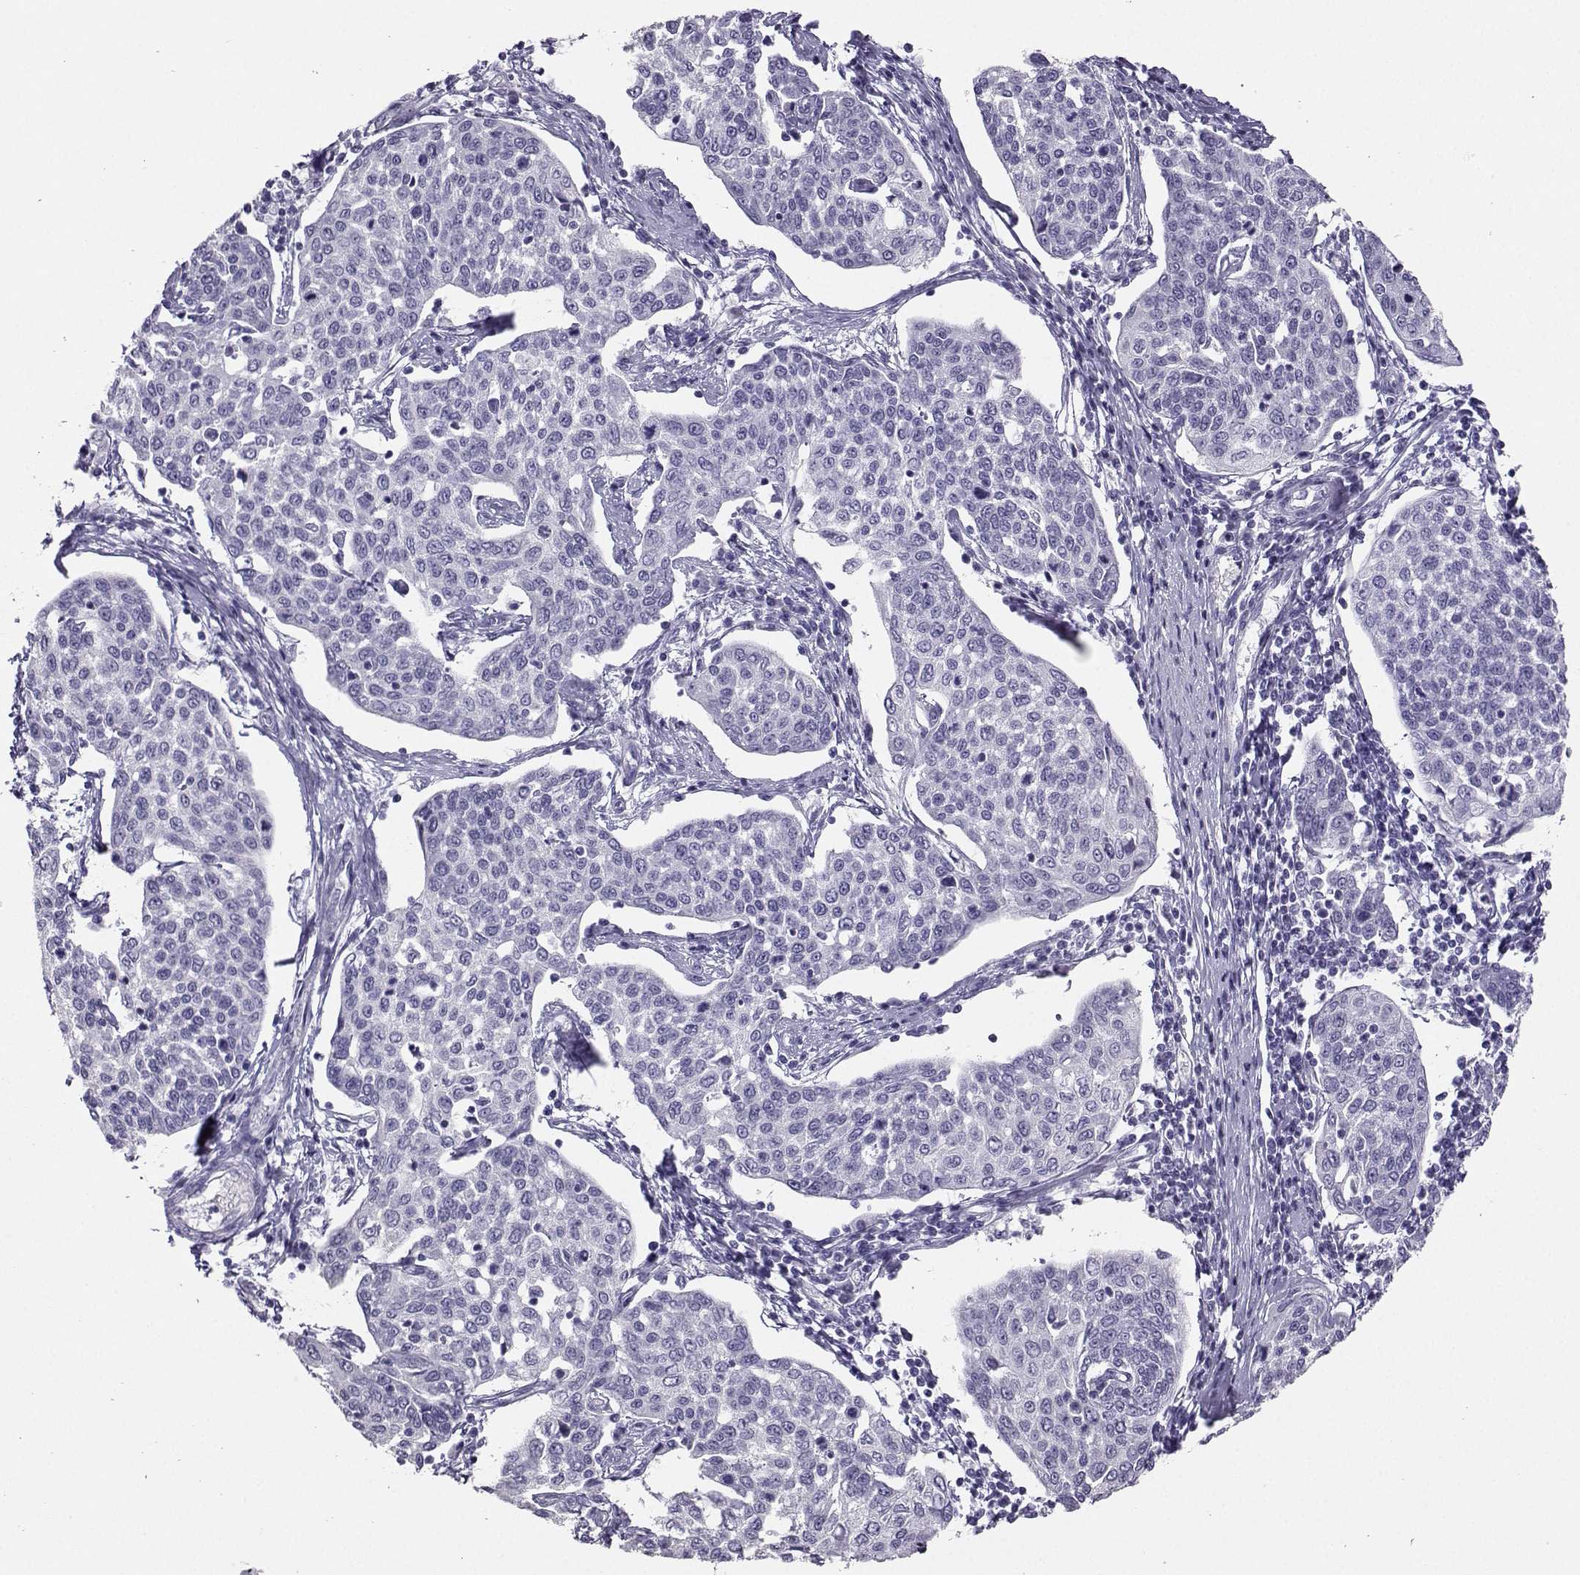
{"staining": {"intensity": "negative", "quantity": "none", "location": "none"}, "tissue": "cervical cancer", "cell_type": "Tumor cells", "image_type": "cancer", "snomed": [{"axis": "morphology", "description": "Squamous cell carcinoma, NOS"}, {"axis": "topography", "description": "Cervix"}], "caption": "This is an immunohistochemistry (IHC) micrograph of cervical squamous cell carcinoma. There is no positivity in tumor cells.", "gene": "AVP", "patient": {"sex": "female", "age": 34}}